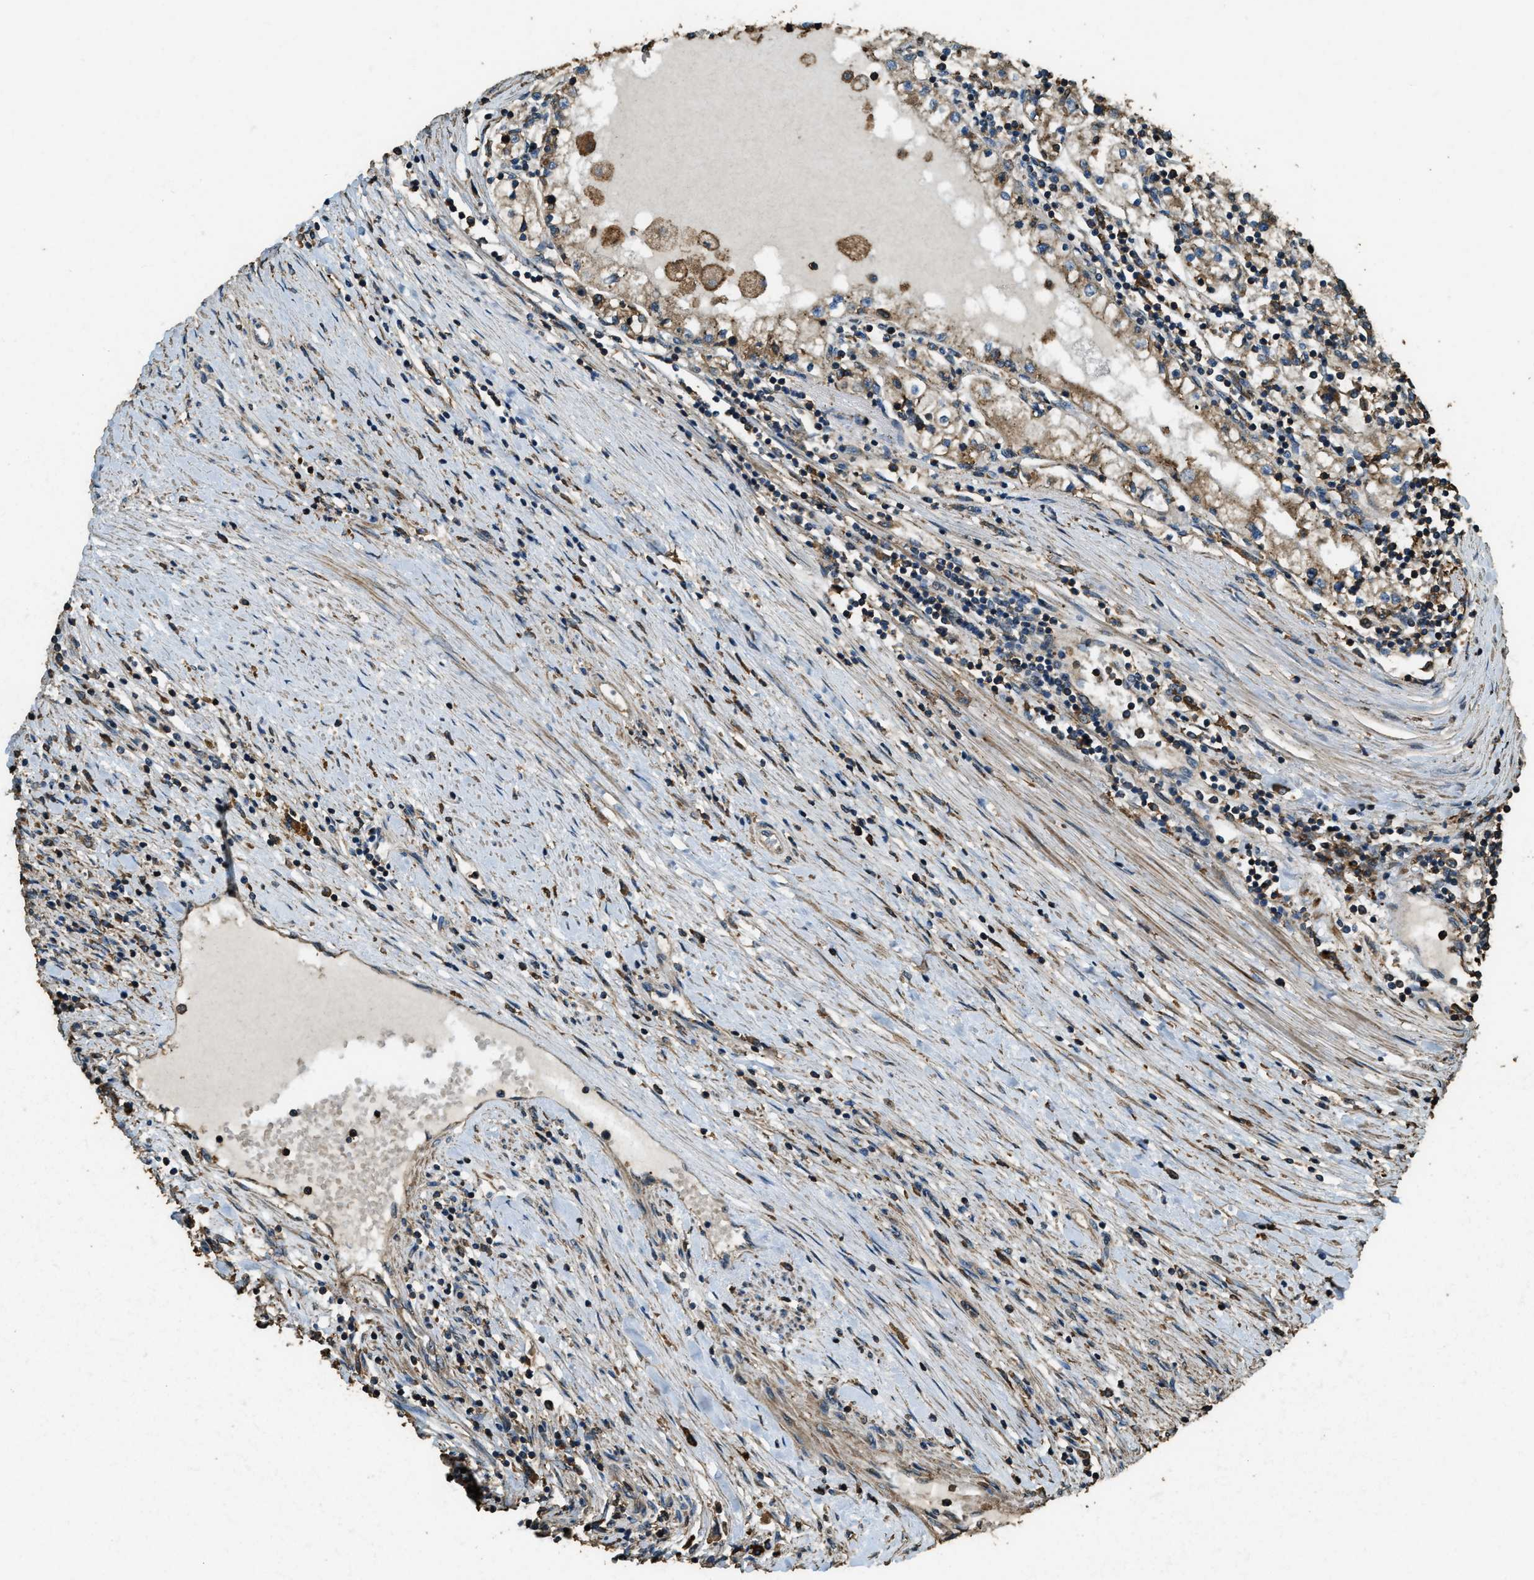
{"staining": {"intensity": "moderate", "quantity": ">75%", "location": "cytoplasmic/membranous"}, "tissue": "renal cancer", "cell_type": "Tumor cells", "image_type": "cancer", "snomed": [{"axis": "morphology", "description": "Adenocarcinoma, NOS"}, {"axis": "topography", "description": "Kidney"}], "caption": "An IHC photomicrograph of neoplastic tissue is shown. Protein staining in brown labels moderate cytoplasmic/membranous positivity in adenocarcinoma (renal) within tumor cells.", "gene": "ERGIC1", "patient": {"sex": "male", "age": 68}}